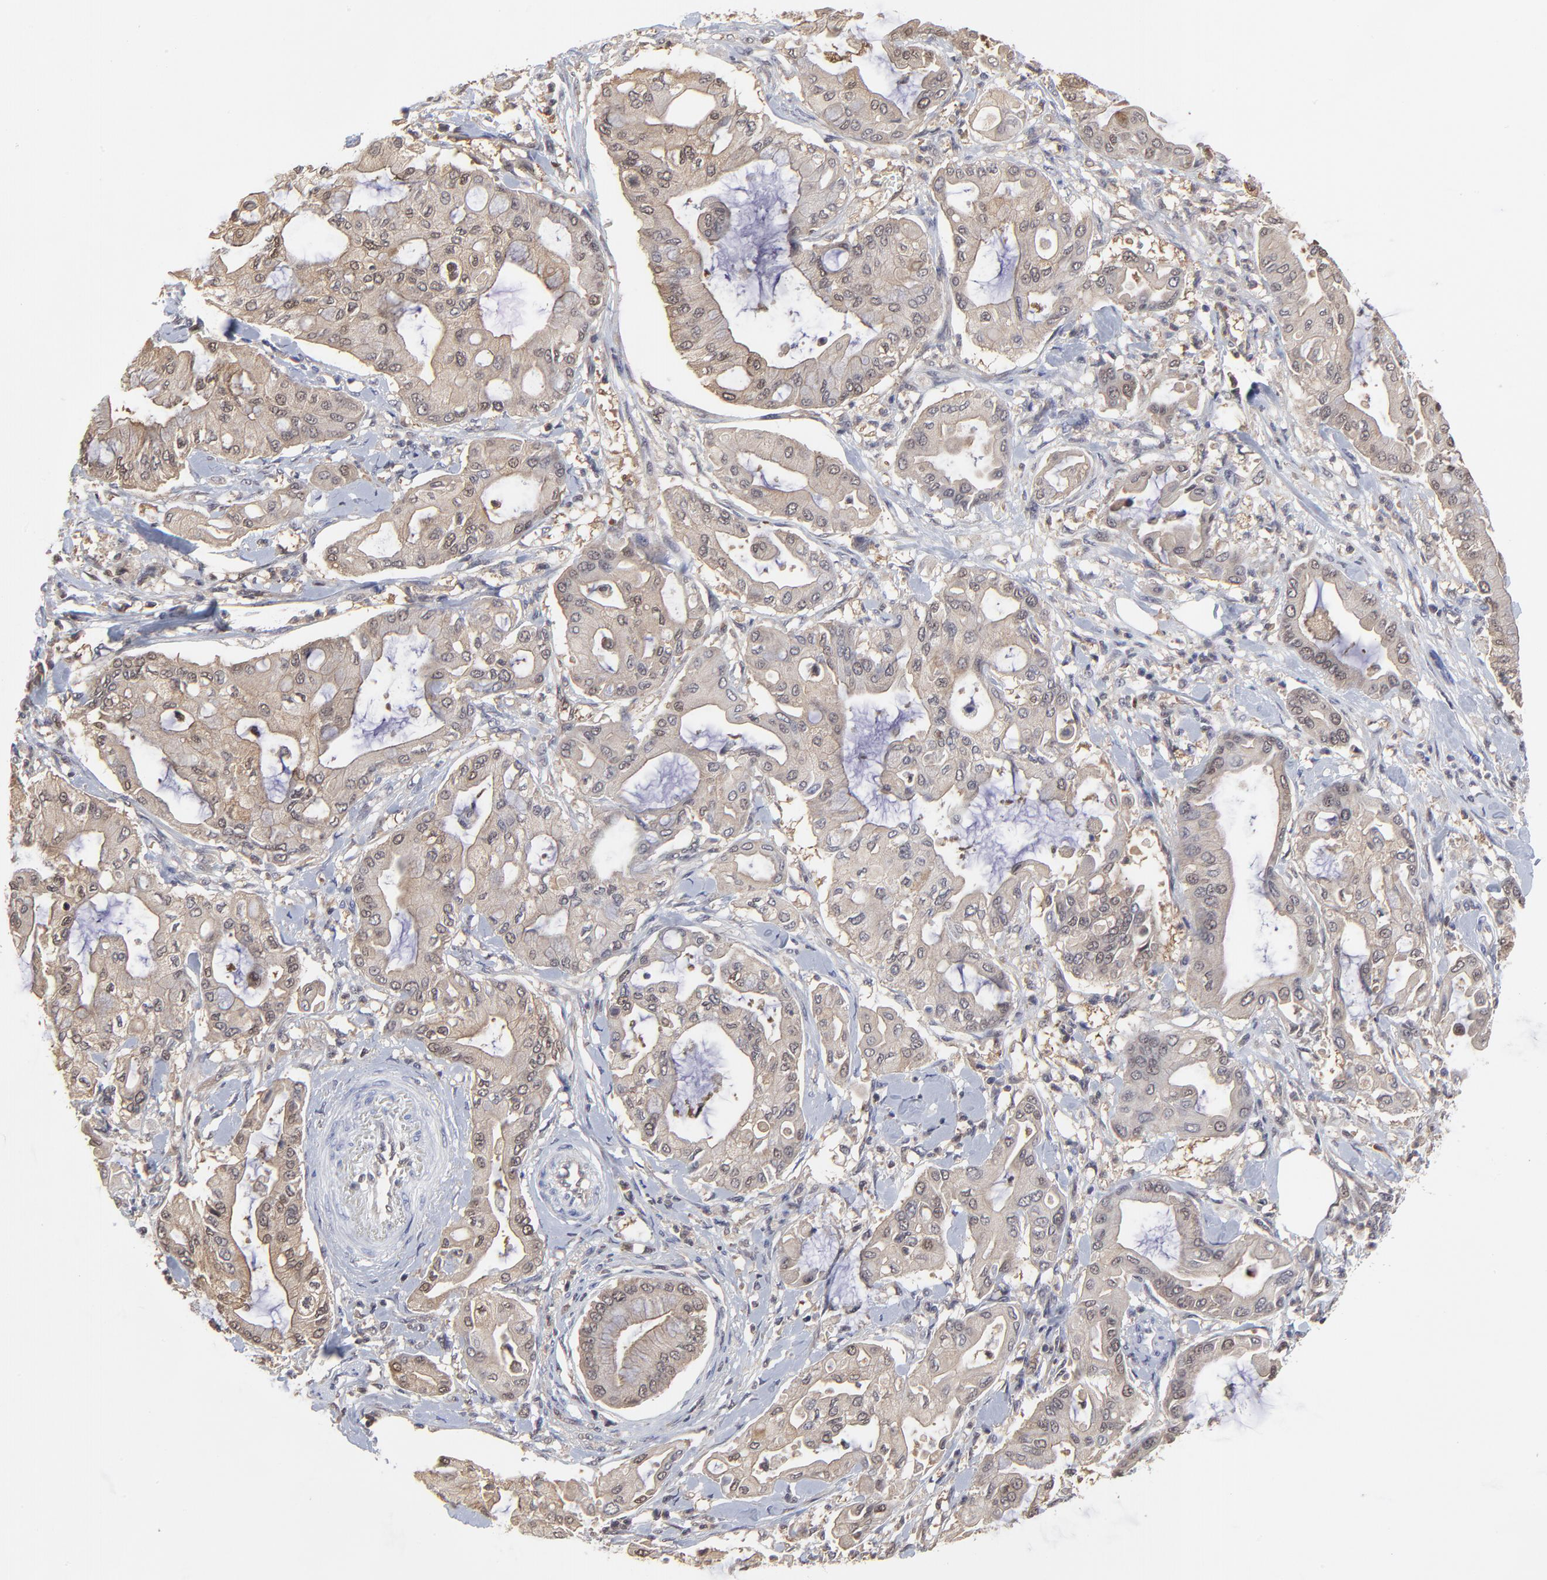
{"staining": {"intensity": "weak", "quantity": "25%-75%", "location": "cytoplasmic/membranous"}, "tissue": "pancreatic cancer", "cell_type": "Tumor cells", "image_type": "cancer", "snomed": [{"axis": "morphology", "description": "Adenocarcinoma, NOS"}, {"axis": "morphology", "description": "Adenocarcinoma, metastatic, NOS"}, {"axis": "topography", "description": "Lymph node"}, {"axis": "topography", "description": "Pancreas"}, {"axis": "topography", "description": "Duodenum"}], "caption": "A micrograph of pancreatic cancer (adenocarcinoma) stained for a protein reveals weak cytoplasmic/membranous brown staining in tumor cells.", "gene": "CASP3", "patient": {"sex": "female", "age": 64}}